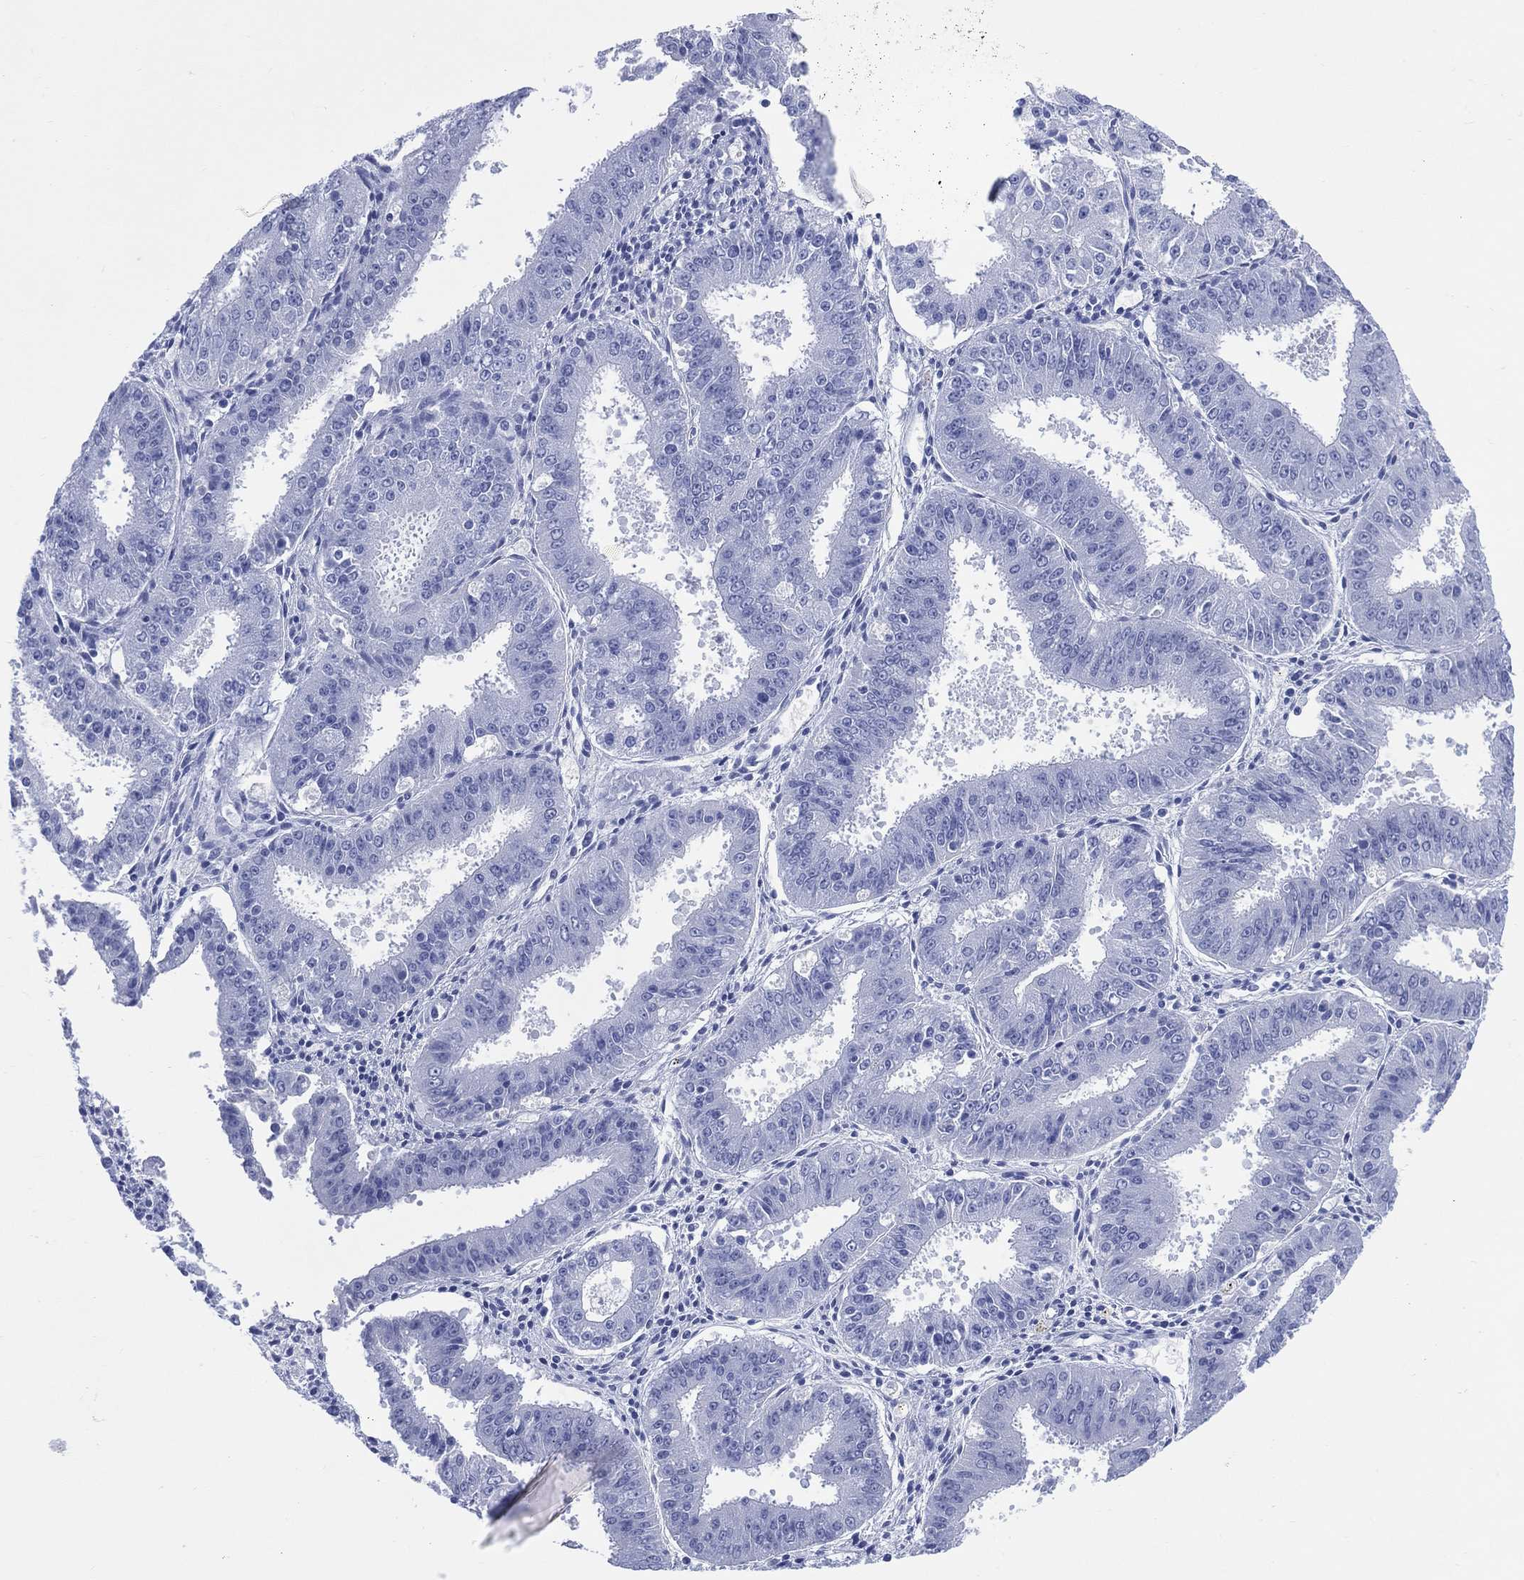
{"staining": {"intensity": "negative", "quantity": "none", "location": "none"}, "tissue": "ovarian cancer", "cell_type": "Tumor cells", "image_type": "cancer", "snomed": [{"axis": "morphology", "description": "Carcinoma, endometroid"}, {"axis": "topography", "description": "Ovary"}], "caption": "Tumor cells show no significant staining in endometroid carcinoma (ovarian).", "gene": "LRRD1", "patient": {"sex": "female", "age": 42}}